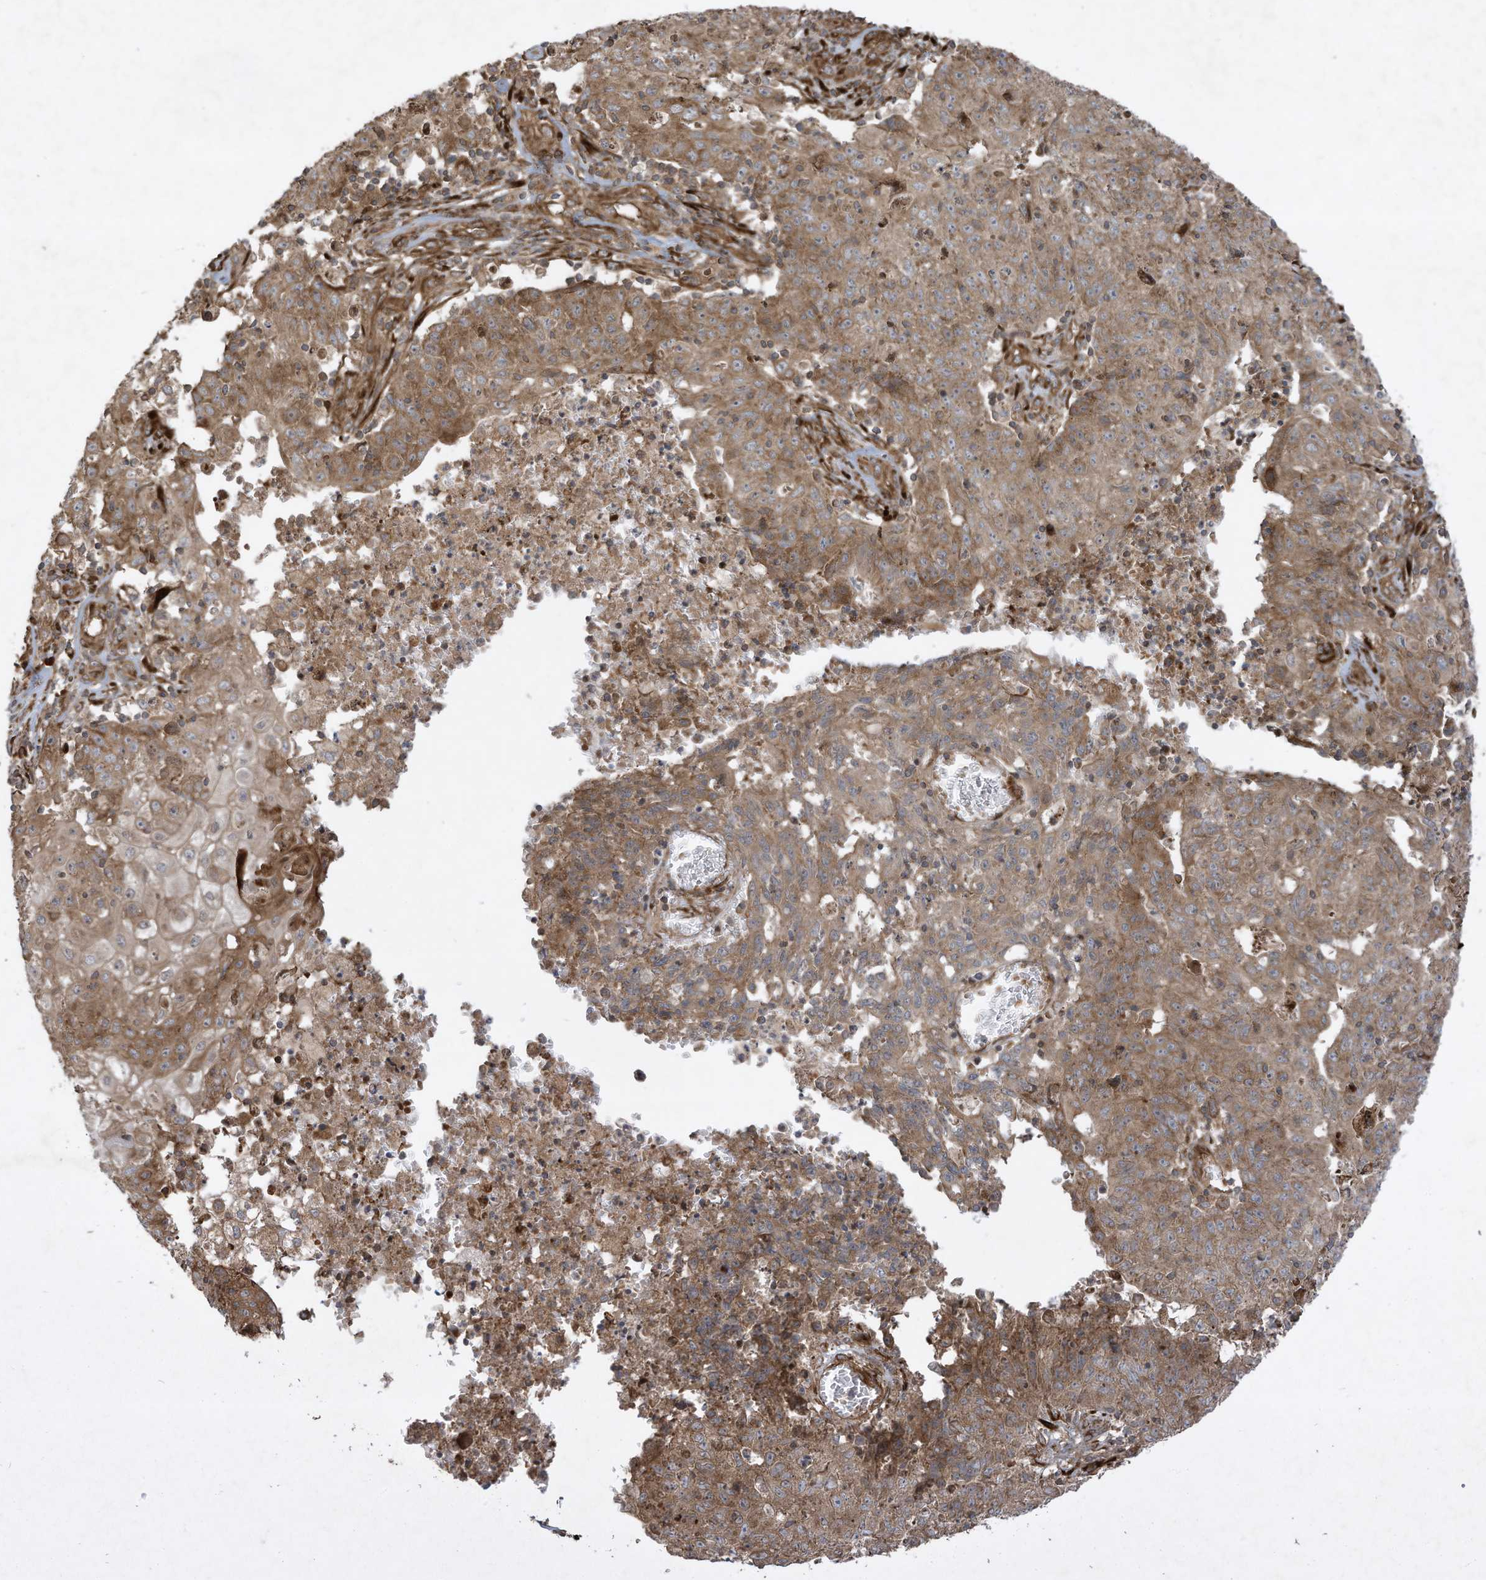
{"staining": {"intensity": "moderate", "quantity": ">75%", "location": "cytoplasmic/membranous"}, "tissue": "ovarian cancer", "cell_type": "Tumor cells", "image_type": "cancer", "snomed": [{"axis": "morphology", "description": "Carcinoma, endometroid"}, {"axis": "topography", "description": "Ovary"}], "caption": "Moderate cytoplasmic/membranous staining is seen in about >75% of tumor cells in ovarian cancer (endometroid carcinoma). (Stains: DAB in brown, nuclei in blue, Microscopy: brightfield microscopy at high magnification).", "gene": "DDIT4", "patient": {"sex": "female", "age": 42}}